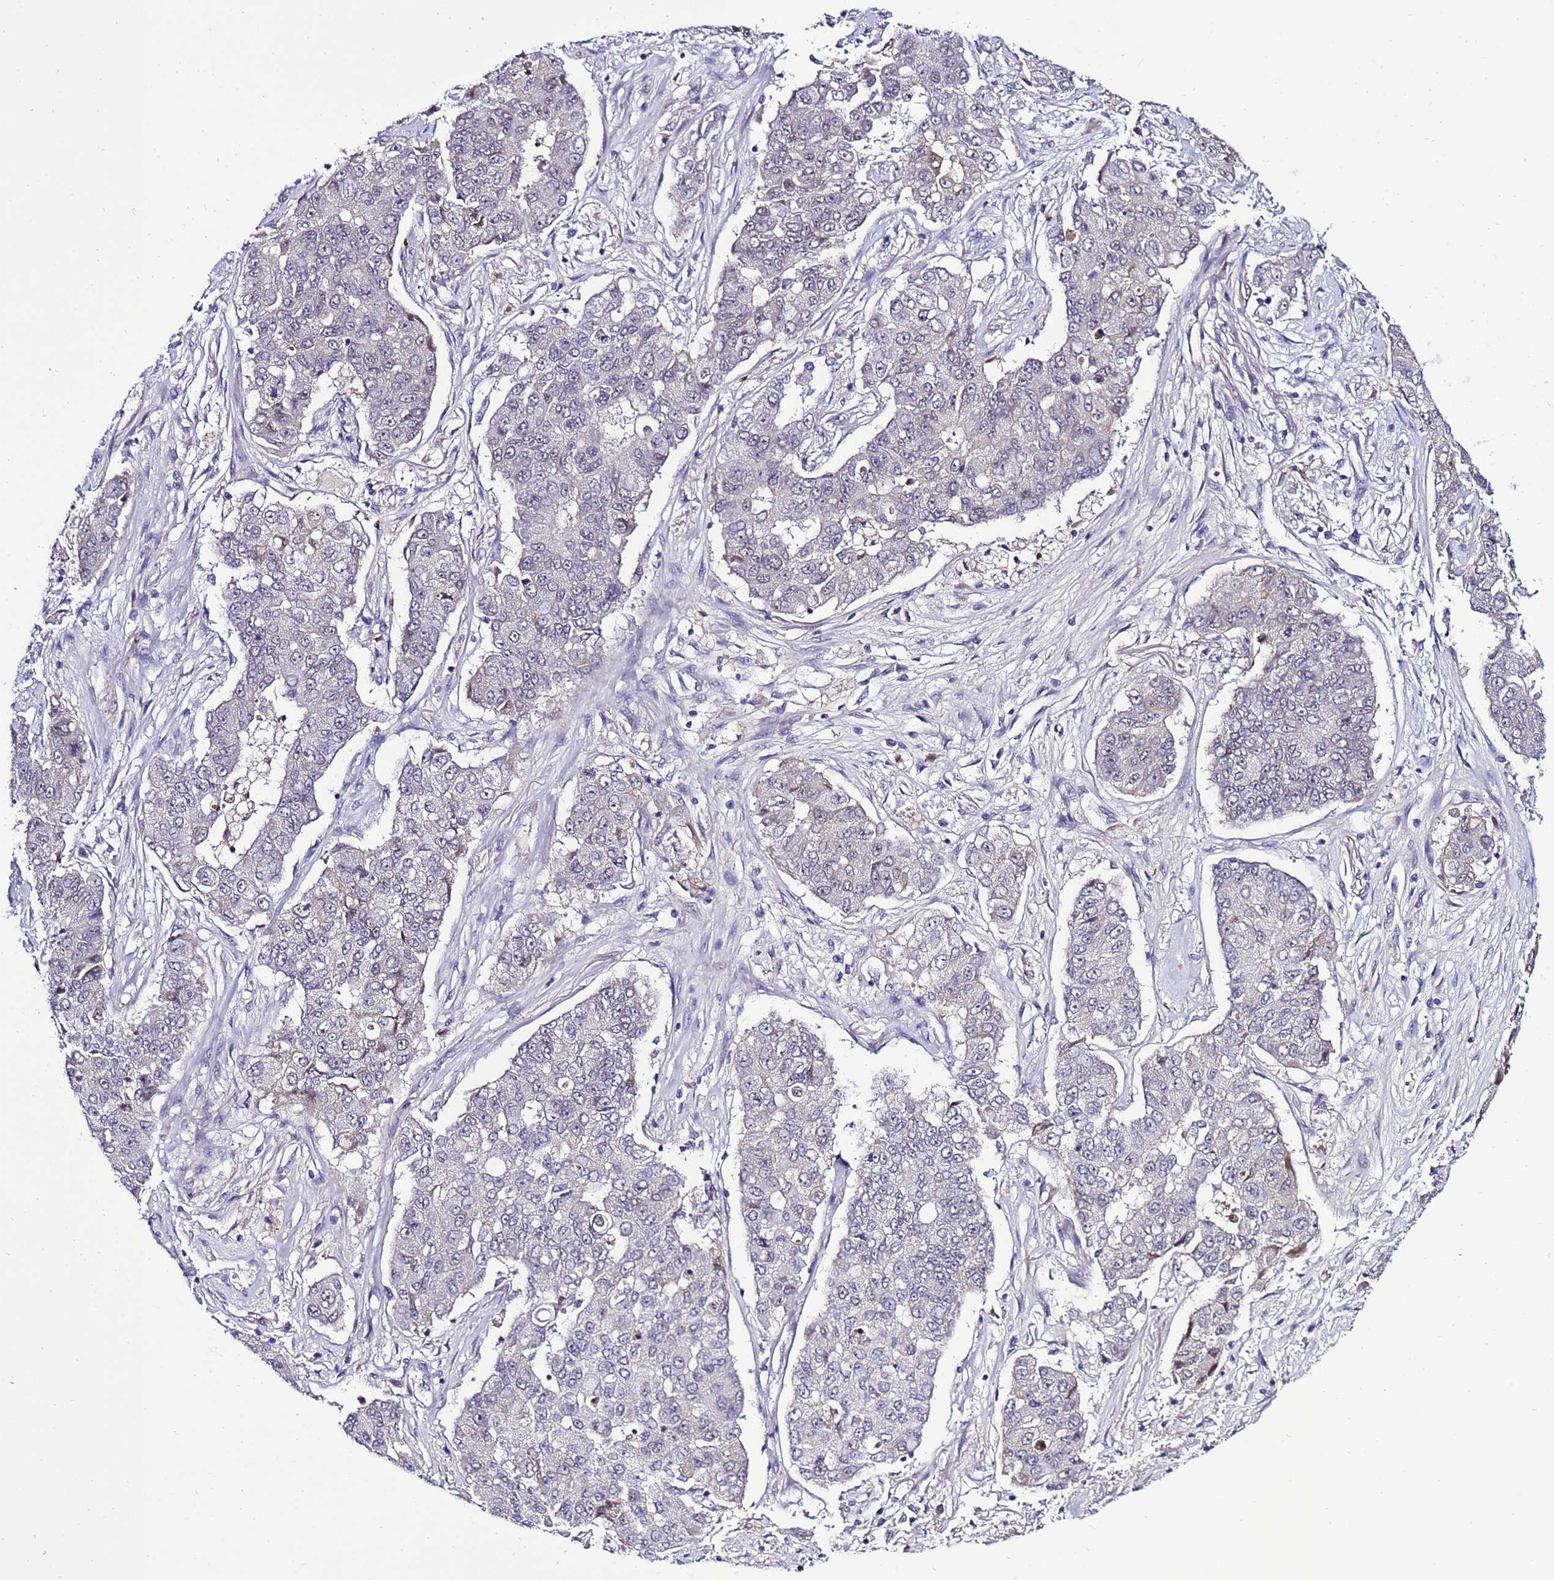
{"staining": {"intensity": "negative", "quantity": "none", "location": "none"}, "tissue": "lung cancer", "cell_type": "Tumor cells", "image_type": "cancer", "snomed": [{"axis": "morphology", "description": "Squamous cell carcinoma, NOS"}, {"axis": "topography", "description": "Lung"}], "caption": "Immunohistochemistry (IHC) image of human lung squamous cell carcinoma stained for a protein (brown), which displays no staining in tumor cells.", "gene": "C19orf47", "patient": {"sex": "male", "age": 74}}